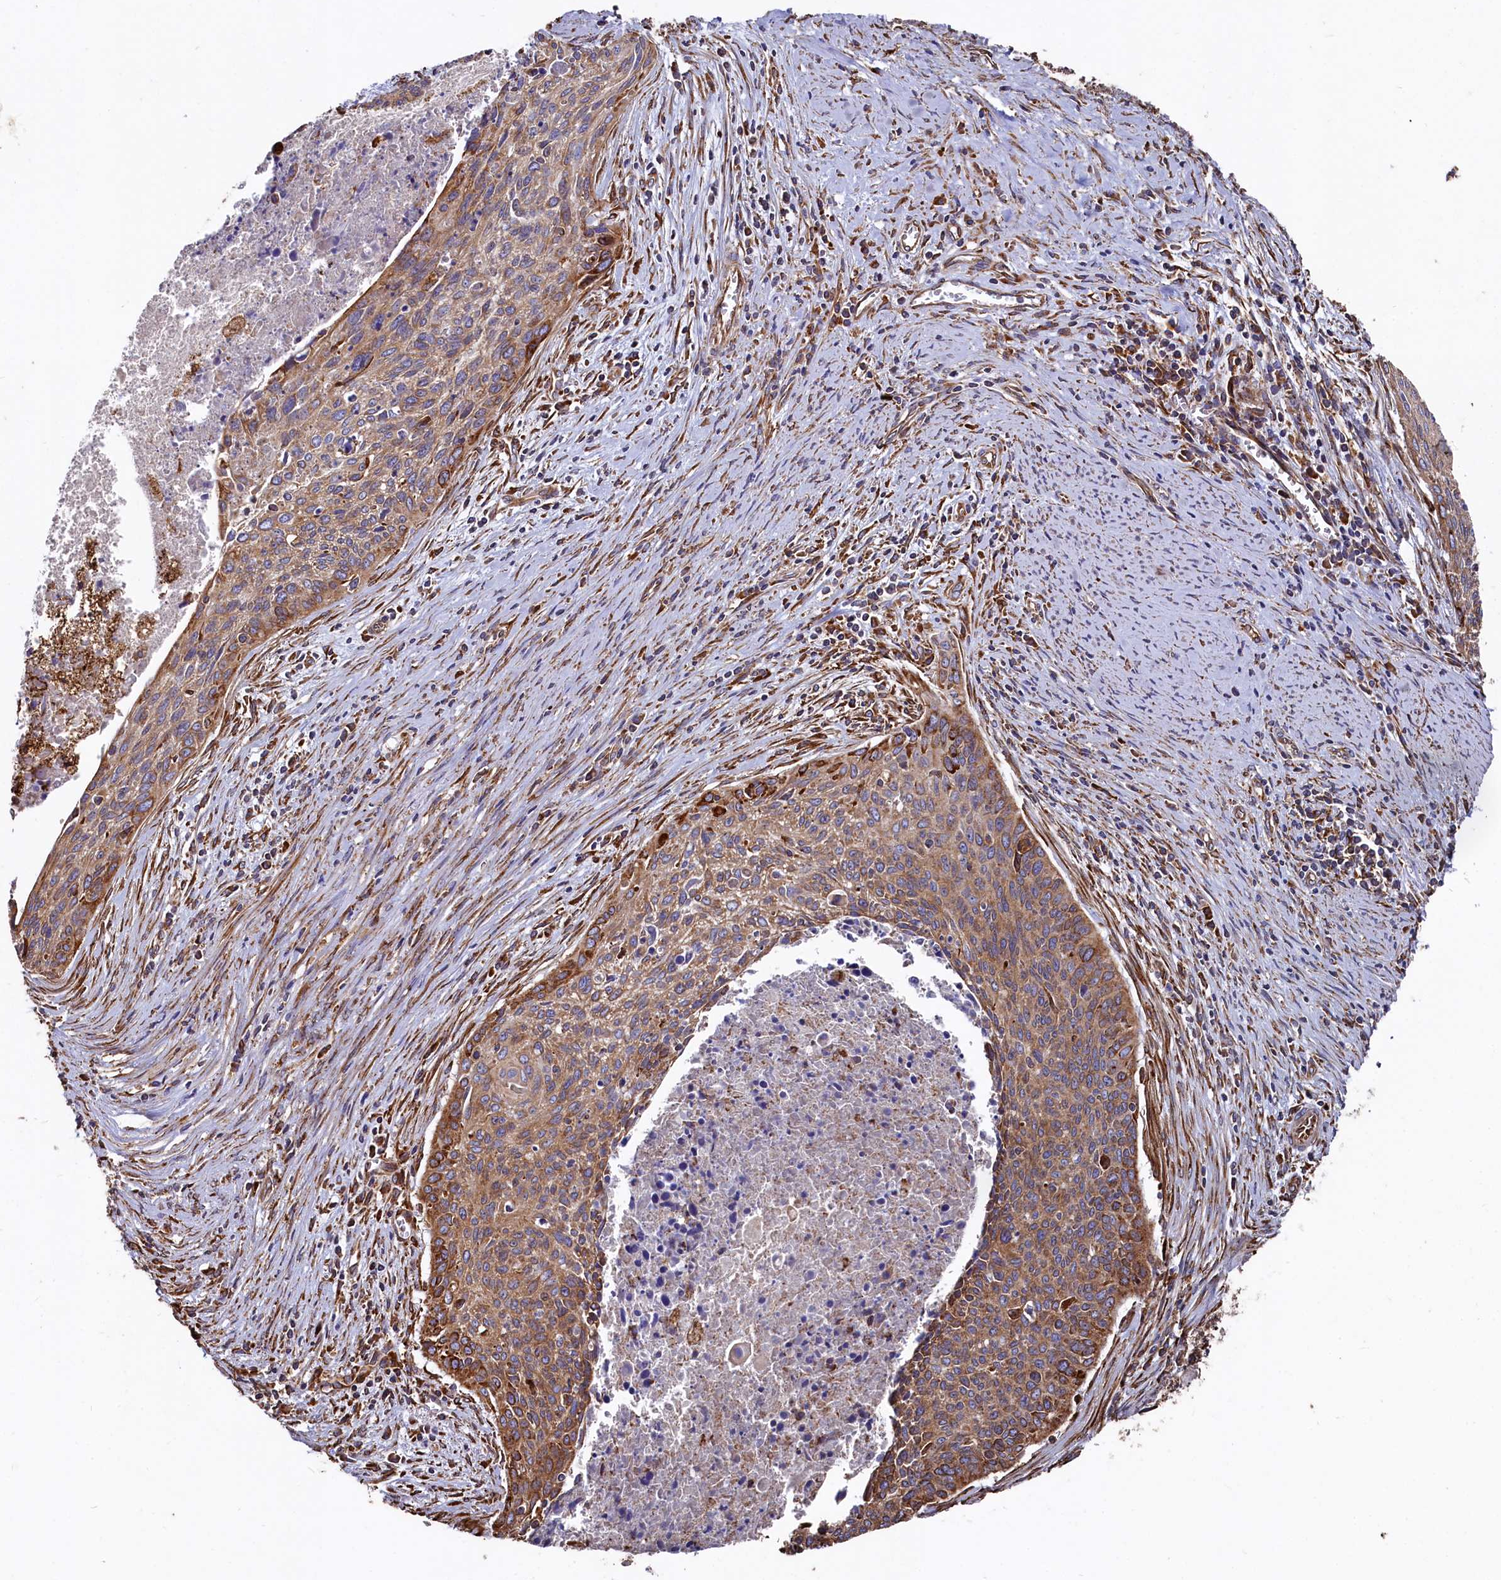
{"staining": {"intensity": "moderate", "quantity": ">75%", "location": "cytoplasmic/membranous"}, "tissue": "cervical cancer", "cell_type": "Tumor cells", "image_type": "cancer", "snomed": [{"axis": "morphology", "description": "Squamous cell carcinoma, NOS"}, {"axis": "topography", "description": "Cervix"}], "caption": "Cervical cancer was stained to show a protein in brown. There is medium levels of moderate cytoplasmic/membranous positivity in about >75% of tumor cells.", "gene": "NEURL1B", "patient": {"sex": "female", "age": 55}}